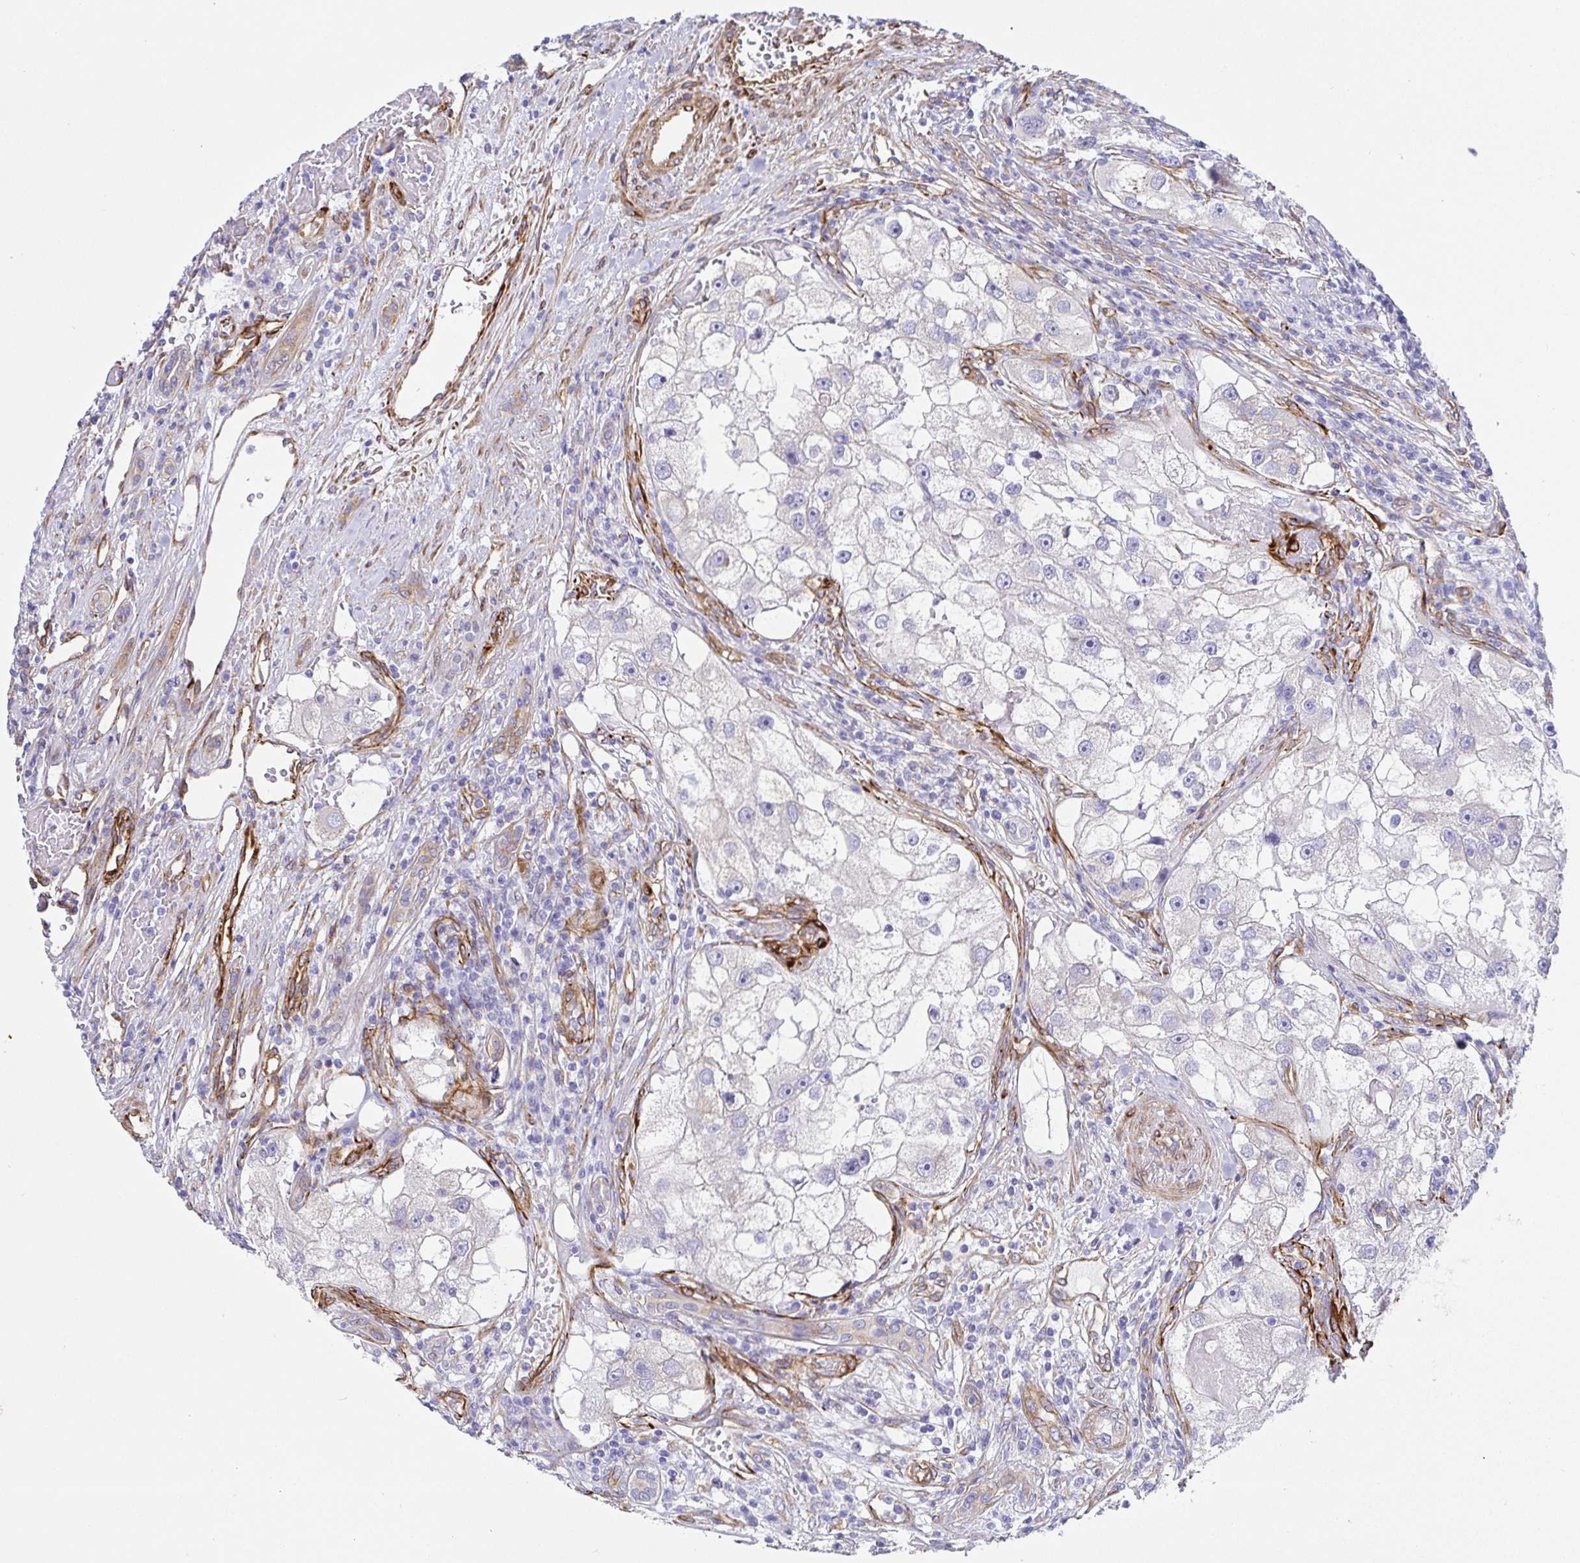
{"staining": {"intensity": "negative", "quantity": "none", "location": "none"}, "tissue": "renal cancer", "cell_type": "Tumor cells", "image_type": "cancer", "snomed": [{"axis": "morphology", "description": "Adenocarcinoma, NOS"}, {"axis": "topography", "description": "Kidney"}], "caption": "DAB (3,3'-diaminobenzidine) immunohistochemical staining of adenocarcinoma (renal) reveals no significant positivity in tumor cells.", "gene": "DOCK1", "patient": {"sex": "male", "age": 63}}